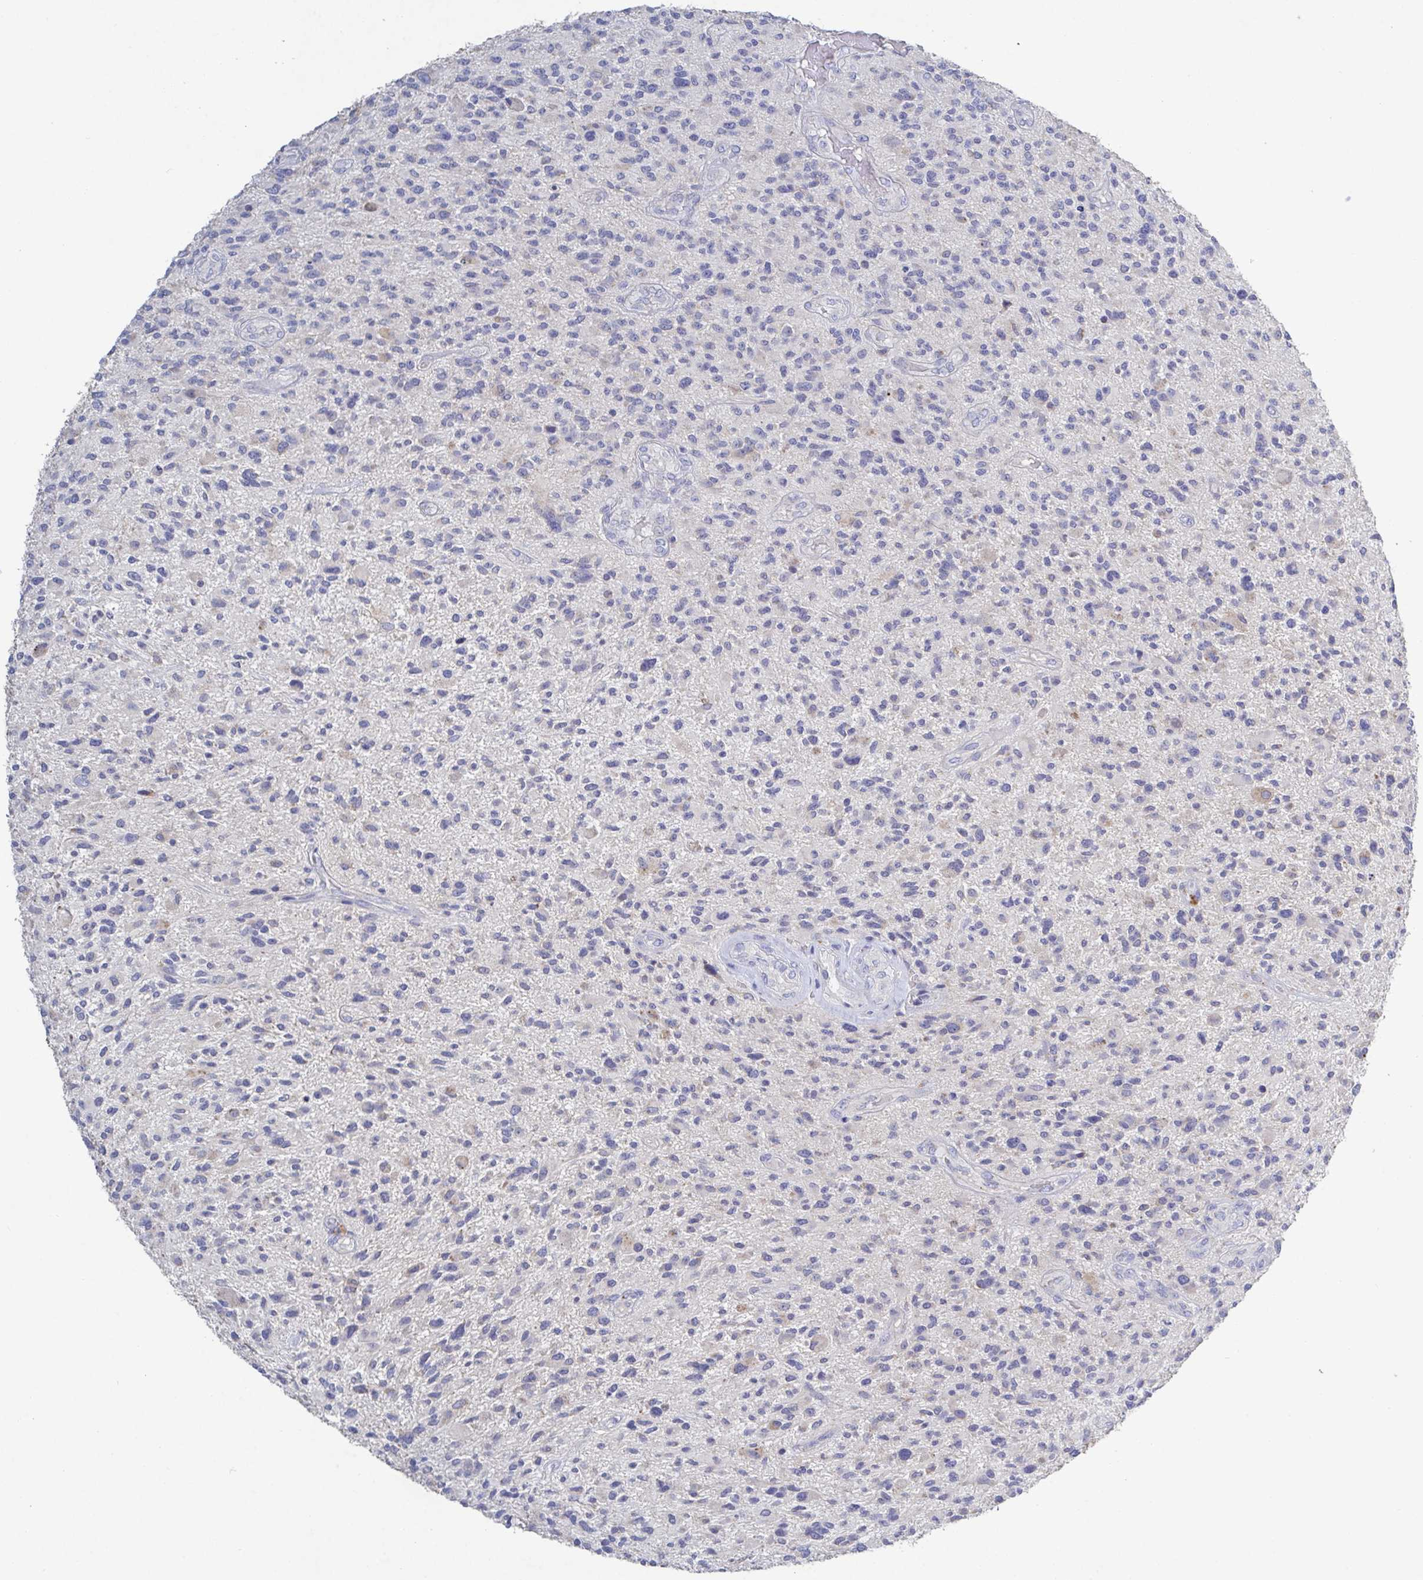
{"staining": {"intensity": "negative", "quantity": "none", "location": "none"}, "tissue": "glioma", "cell_type": "Tumor cells", "image_type": "cancer", "snomed": [{"axis": "morphology", "description": "Glioma, malignant, High grade"}, {"axis": "topography", "description": "Brain"}], "caption": "IHC of glioma reveals no expression in tumor cells. The staining was performed using DAB (3,3'-diaminobenzidine) to visualize the protein expression in brown, while the nuclei were stained in blue with hematoxylin (Magnification: 20x).", "gene": "GALNT13", "patient": {"sex": "male", "age": 47}}